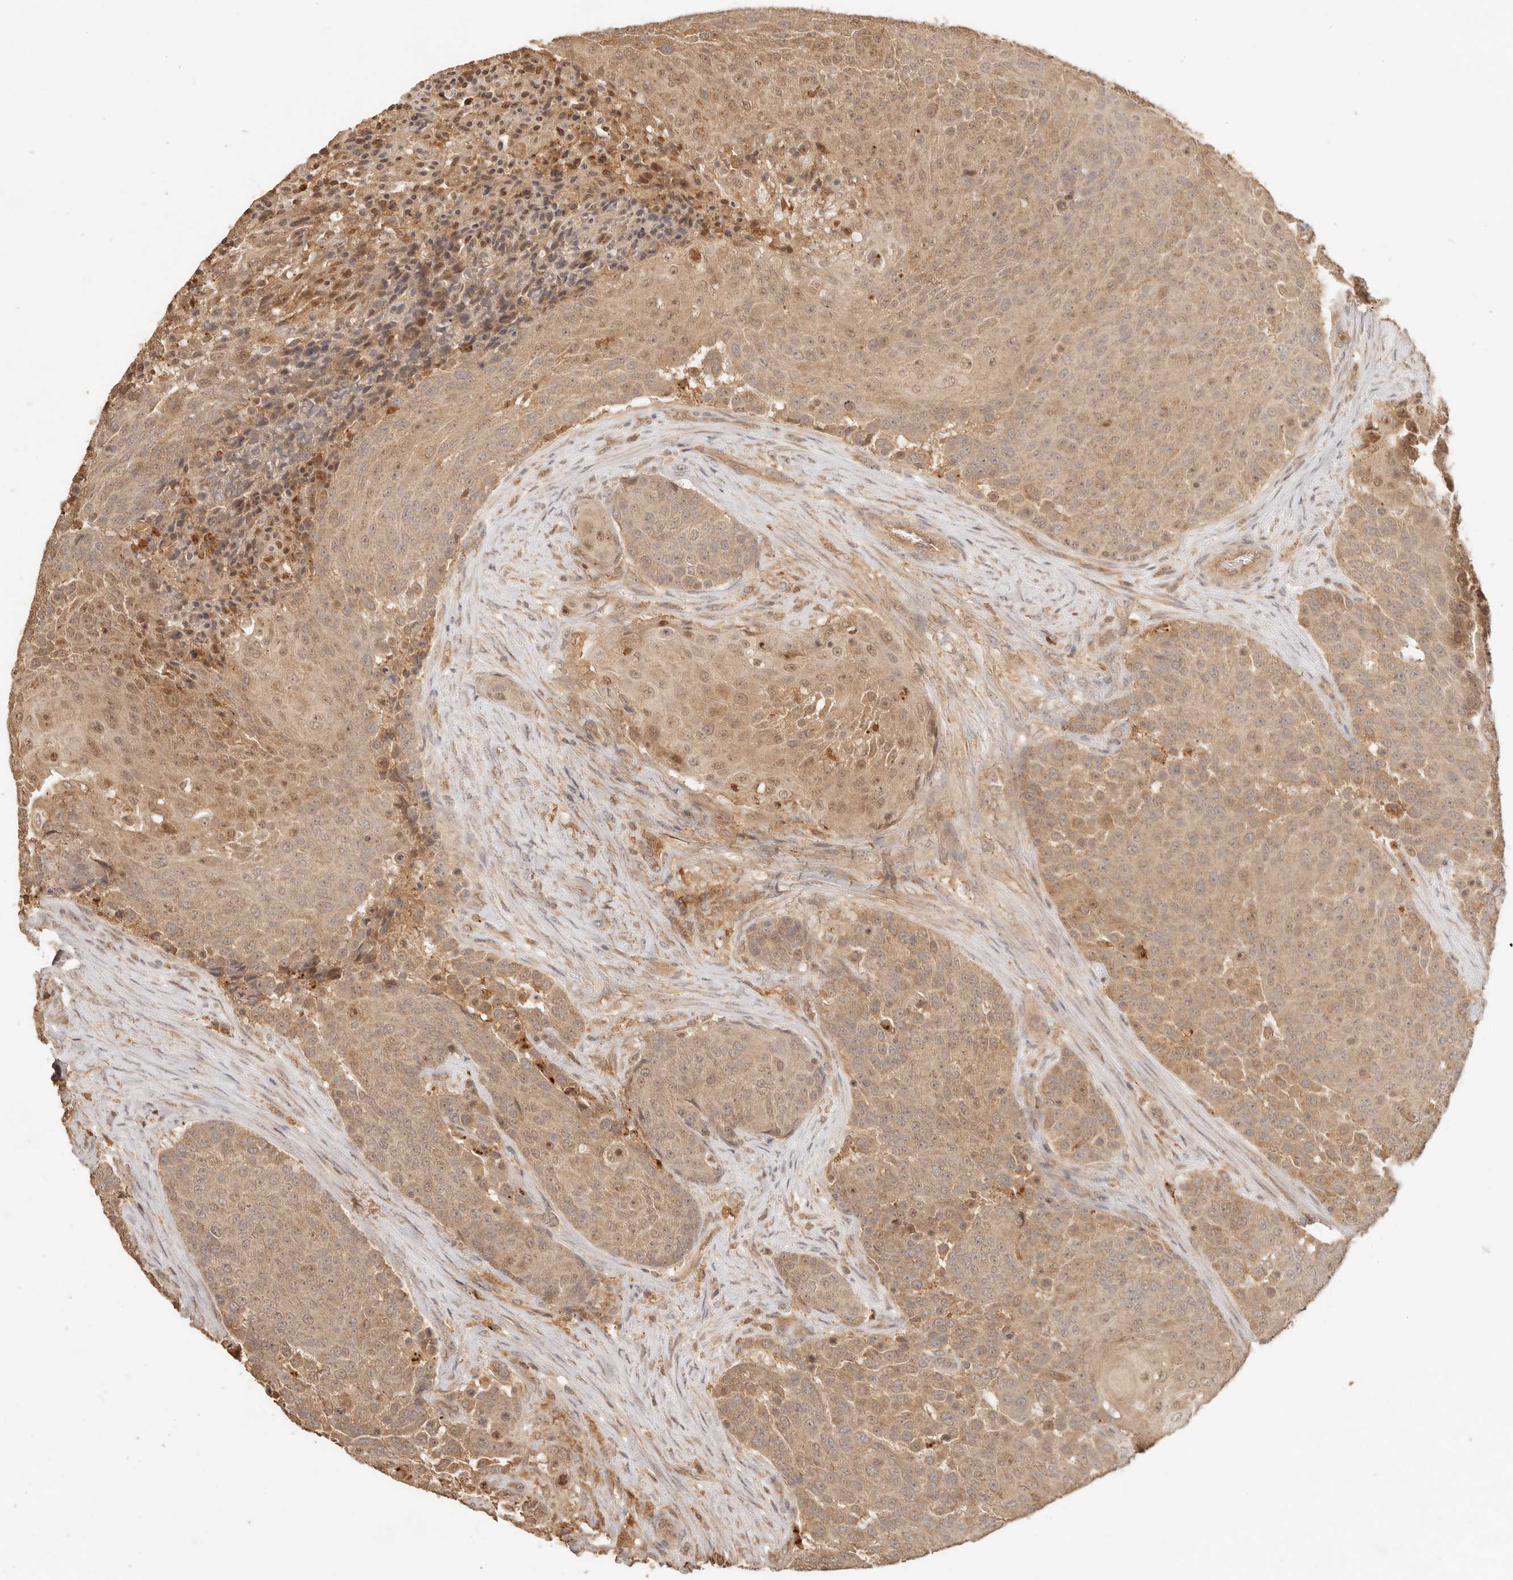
{"staining": {"intensity": "moderate", "quantity": ">75%", "location": "cytoplasmic/membranous,nuclear"}, "tissue": "urothelial cancer", "cell_type": "Tumor cells", "image_type": "cancer", "snomed": [{"axis": "morphology", "description": "Urothelial carcinoma, High grade"}, {"axis": "topography", "description": "Urinary bladder"}], "caption": "Urothelial carcinoma (high-grade) was stained to show a protein in brown. There is medium levels of moderate cytoplasmic/membranous and nuclear staining in approximately >75% of tumor cells.", "gene": "INTS11", "patient": {"sex": "female", "age": 63}}